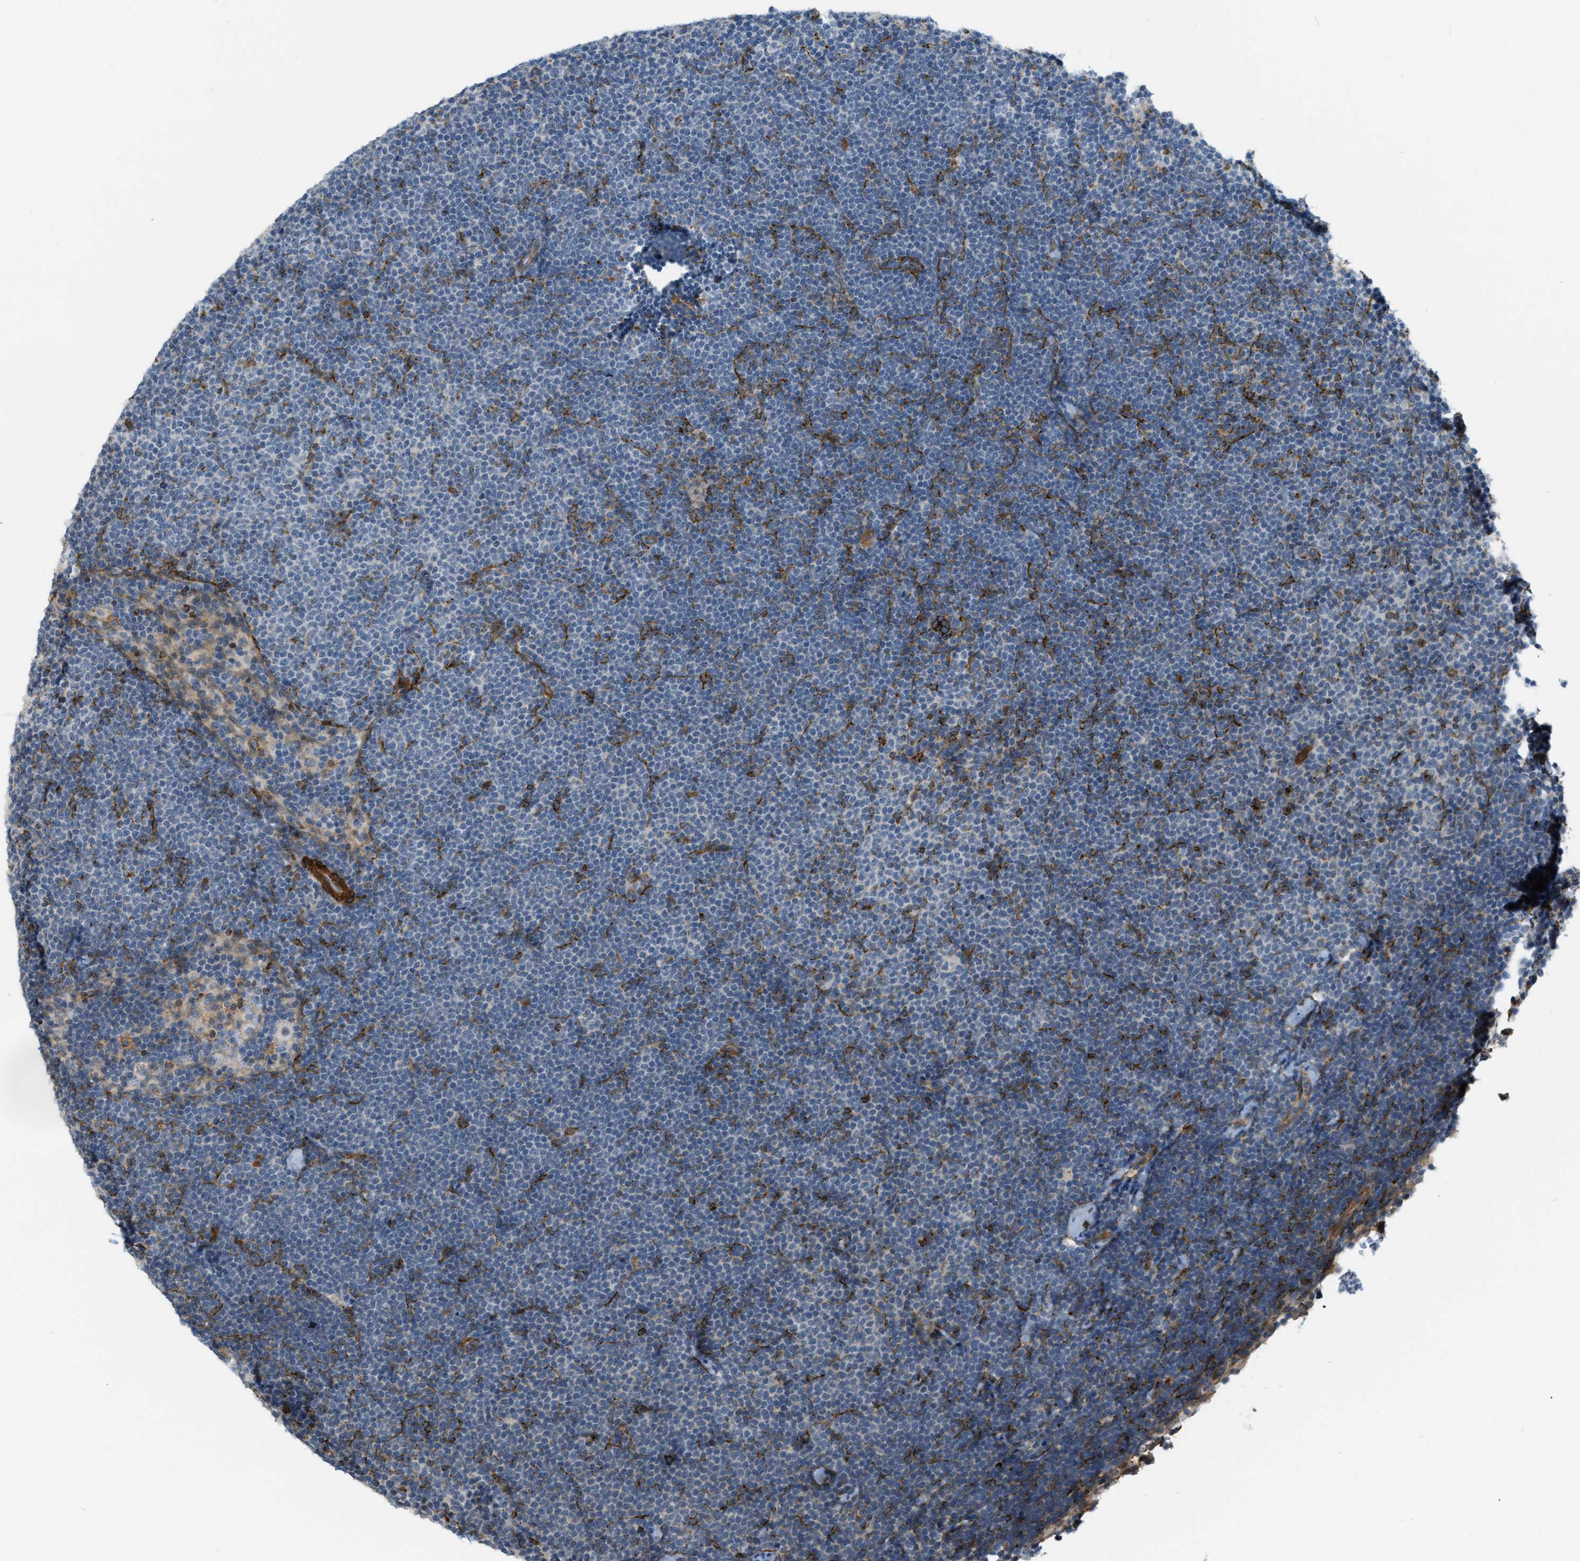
{"staining": {"intensity": "negative", "quantity": "none", "location": "none"}, "tissue": "lymphoma", "cell_type": "Tumor cells", "image_type": "cancer", "snomed": [{"axis": "morphology", "description": "Malignant lymphoma, non-Hodgkin's type, Low grade"}, {"axis": "topography", "description": "Lymph node"}], "caption": "DAB (3,3'-diaminobenzidine) immunohistochemical staining of human lymphoma reveals no significant positivity in tumor cells.", "gene": "KIAA1671", "patient": {"sex": "female", "age": 53}}